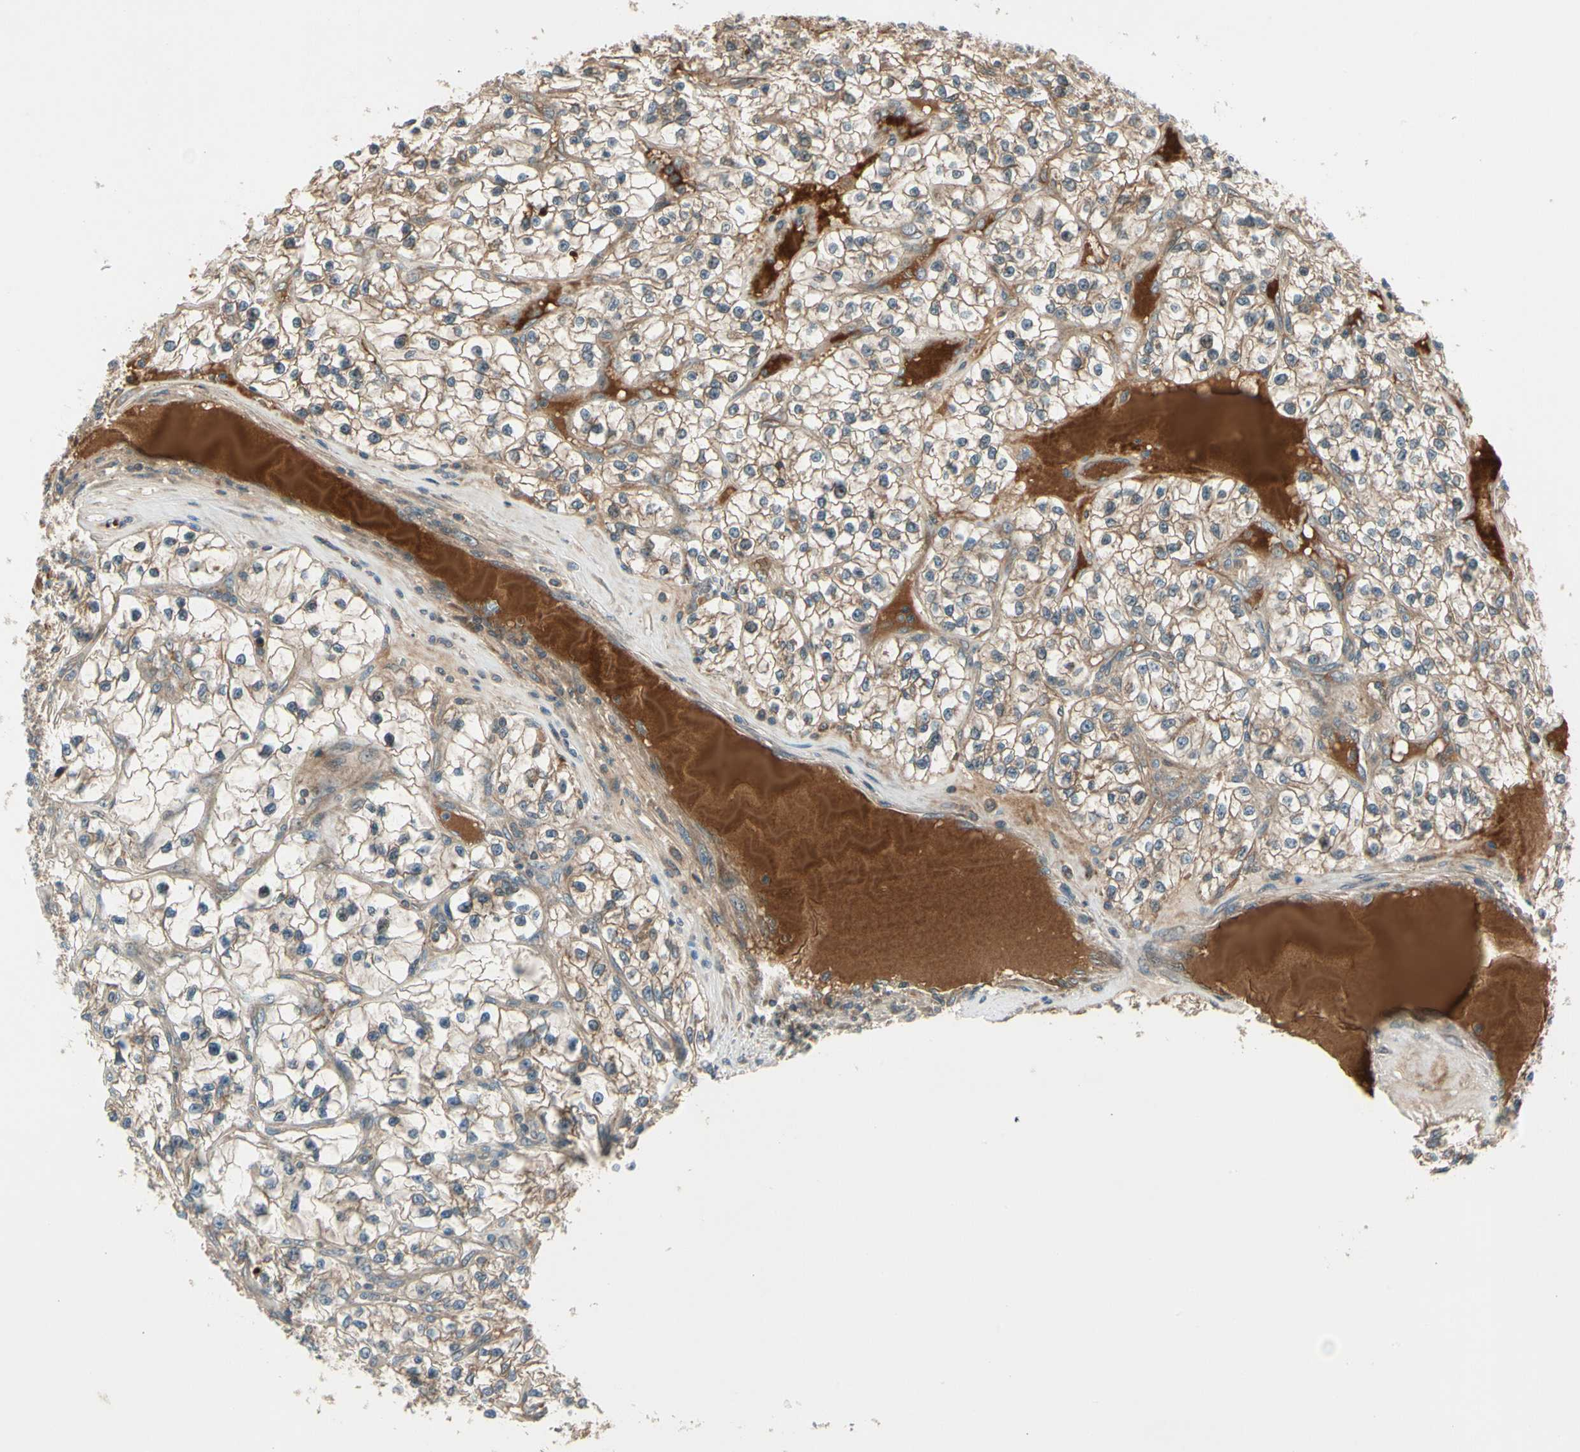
{"staining": {"intensity": "moderate", "quantity": ">75%", "location": "cytoplasmic/membranous"}, "tissue": "renal cancer", "cell_type": "Tumor cells", "image_type": "cancer", "snomed": [{"axis": "morphology", "description": "Adenocarcinoma, NOS"}, {"axis": "topography", "description": "Kidney"}], "caption": "Human renal cancer stained with a brown dye reveals moderate cytoplasmic/membranous positive expression in about >75% of tumor cells.", "gene": "ACVR1C", "patient": {"sex": "female", "age": 57}}